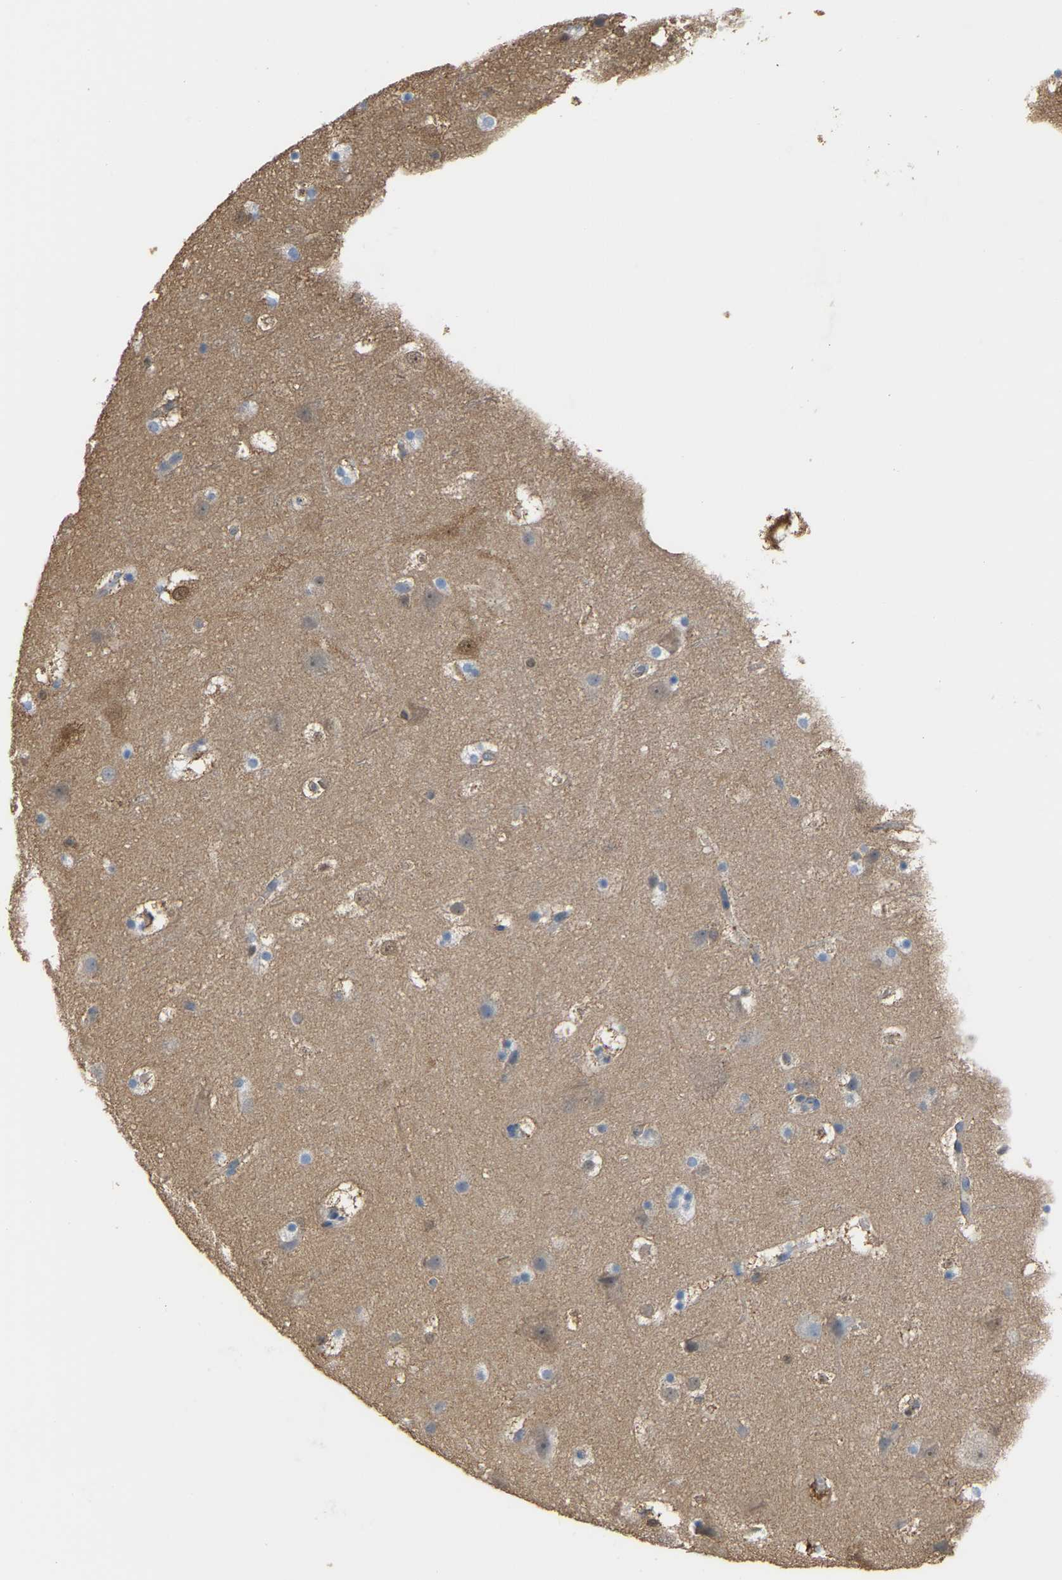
{"staining": {"intensity": "negative", "quantity": "none", "location": "none"}, "tissue": "cerebral cortex", "cell_type": "Endothelial cells", "image_type": "normal", "snomed": [{"axis": "morphology", "description": "Normal tissue, NOS"}, {"axis": "topography", "description": "Cerebral cortex"}], "caption": "There is no significant expression in endothelial cells of cerebral cortex. Nuclei are stained in blue.", "gene": "MTPN", "patient": {"sex": "male", "age": 45}}